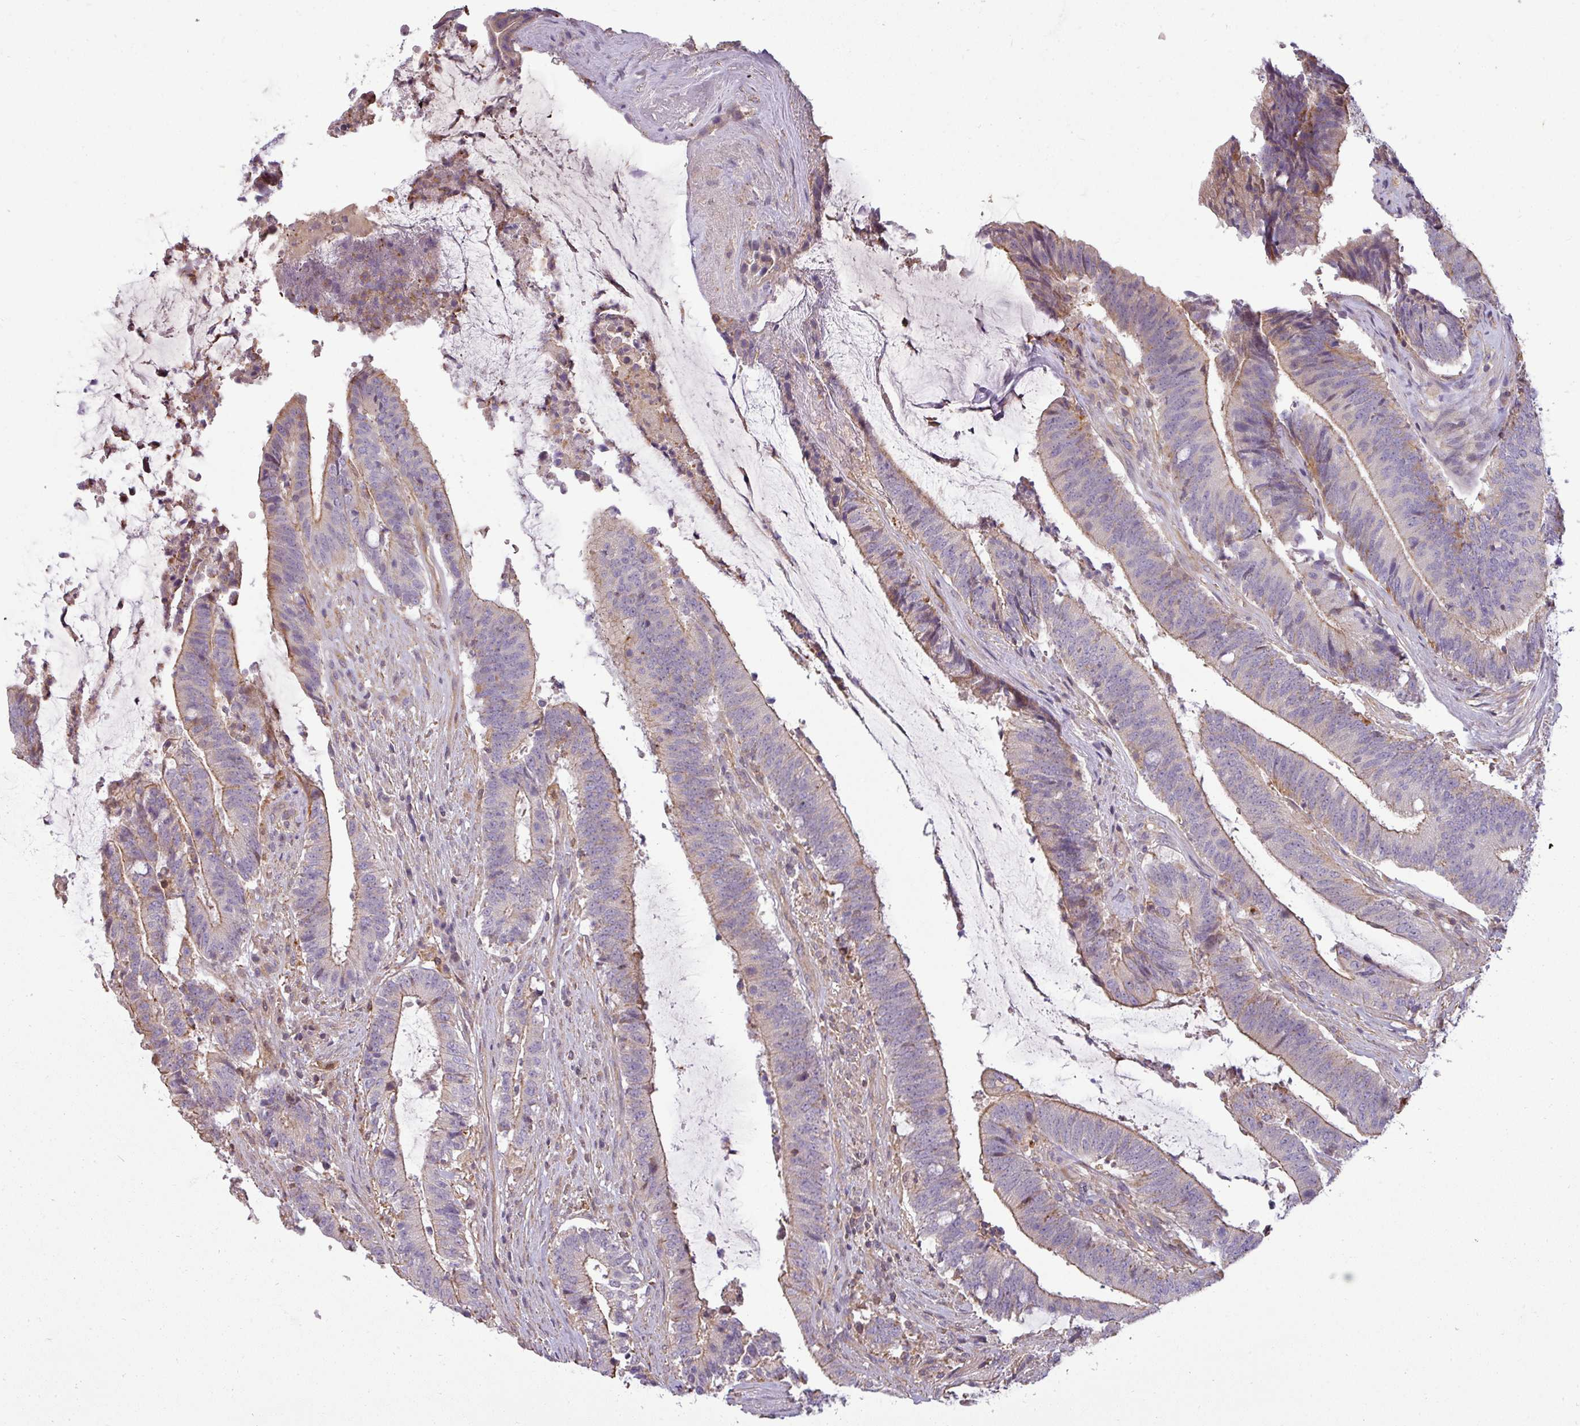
{"staining": {"intensity": "moderate", "quantity": "<25%", "location": "cytoplasmic/membranous"}, "tissue": "colorectal cancer", "cell_type": "Tumor cells", "image_type": "cancer", "snomed": [{"axis": "morphology", "description": "Adenocarcinoma, NOS"}, {"axis": "topography", "description": "Colon"}], "caption": "About <25% of tumor cells in colorectal cancer (adenocarcinoma) demonstrate moderate cytoplasmic/membranous protein positivity as visualized by brown immunohistochemical staining.", "gene": "ZNF835", "patient": {"sex": "female", "age": 43}}